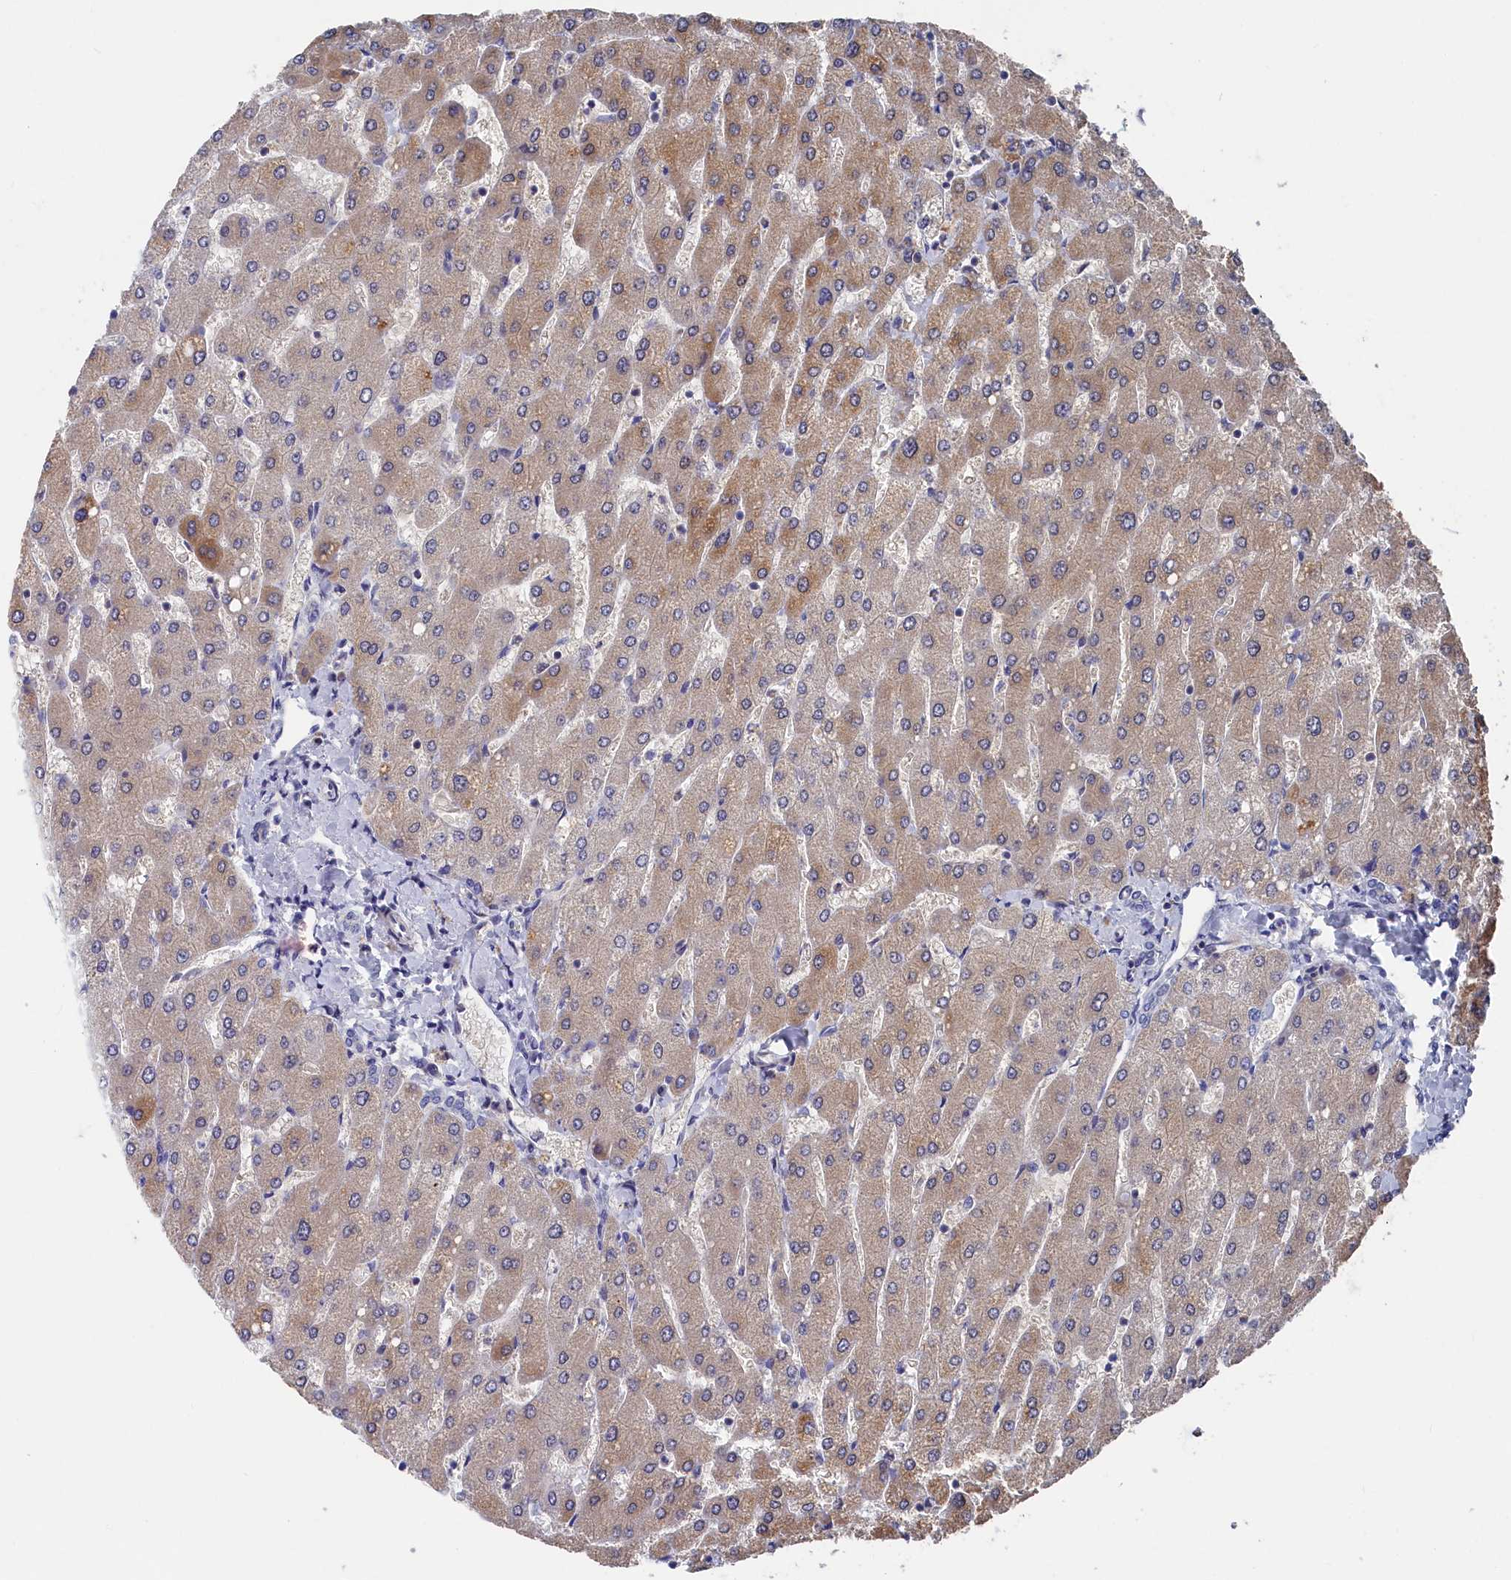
{"staining": {"intensity": "weak", "quantity": "<25%", "location": "cytoplasmic/membranous"}, "tissue": "liver", "cell_type": "Cholangiocytes", "image_type": "normal", "snomed": [{"axis": "morphology", "description": "Normal tissue, NOS"}, {"axis": "topography", "description": "Liver"}], "caption": "Immunohistochemistry (IHC) of normal human liver displays no staining in cholangiocytes. The staining is performed using DAB brown chromogen with nuclei counter-stained in using hematoxylin.", "gene": "RMI2", "patient": {"sex": "male", "age": 55}}